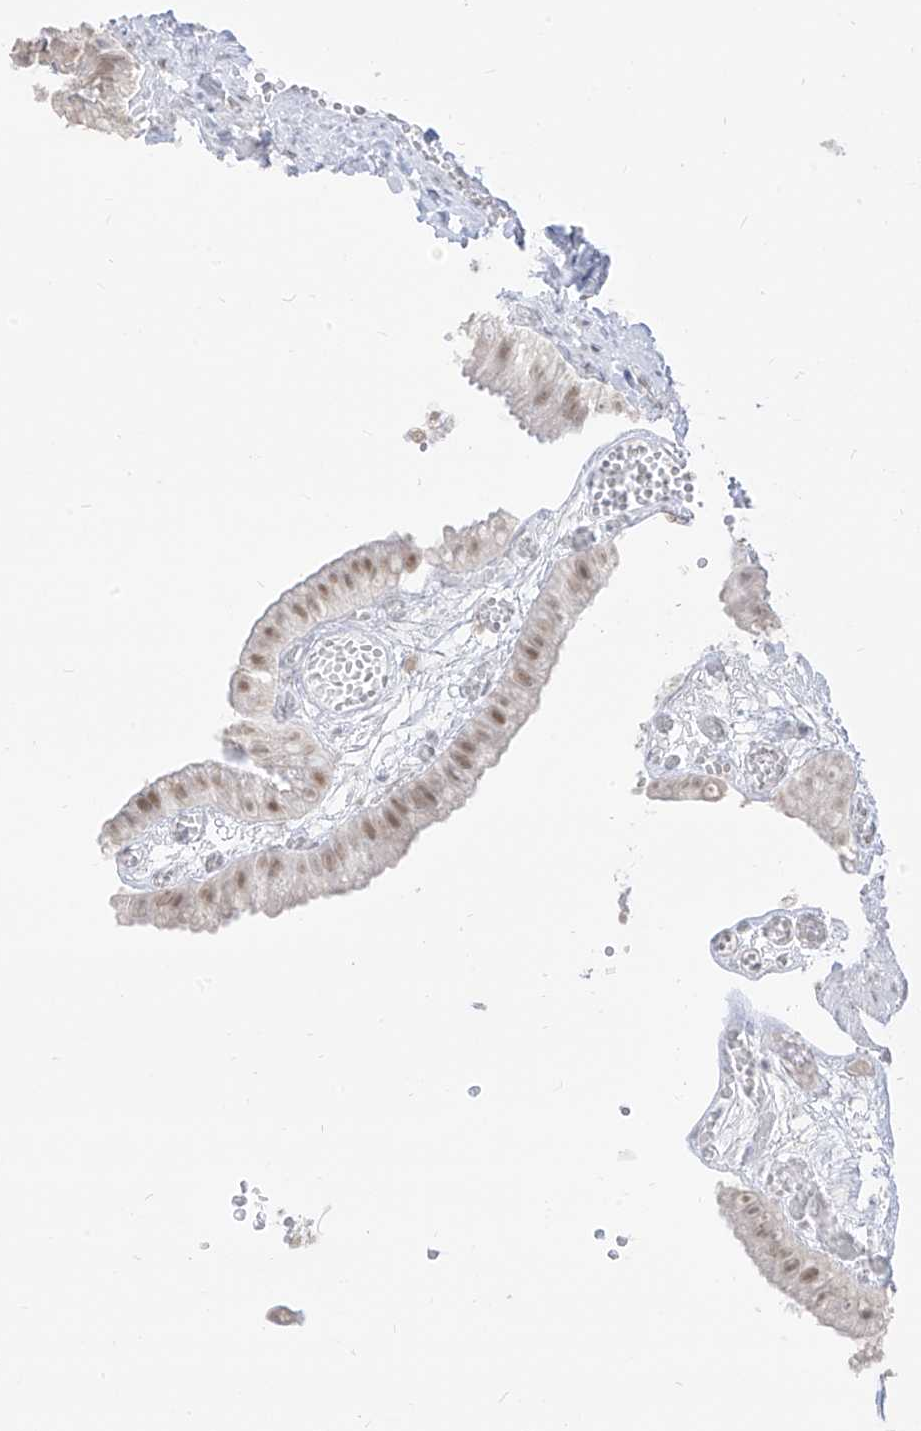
{"staining": {"intensity": "moderate", "quantity": "25%-75%", "location": "nuclear"}, "tissue": "gallbladder", "cell_type": "Glandular cells", "image_type": "normal", "snomed": [{"axis": "morphology", "description": "Normal tissue, NOS"}, {"axis": "topography", "description": "Gallbladder"}], "caption": "A medium amount of moderate nuclear positivity is seen in approximately 25%-75% of glandular cells in normal gallbladder.", "gene": "SUPT5H", "patient": {"sex": "female", "age": 64}}